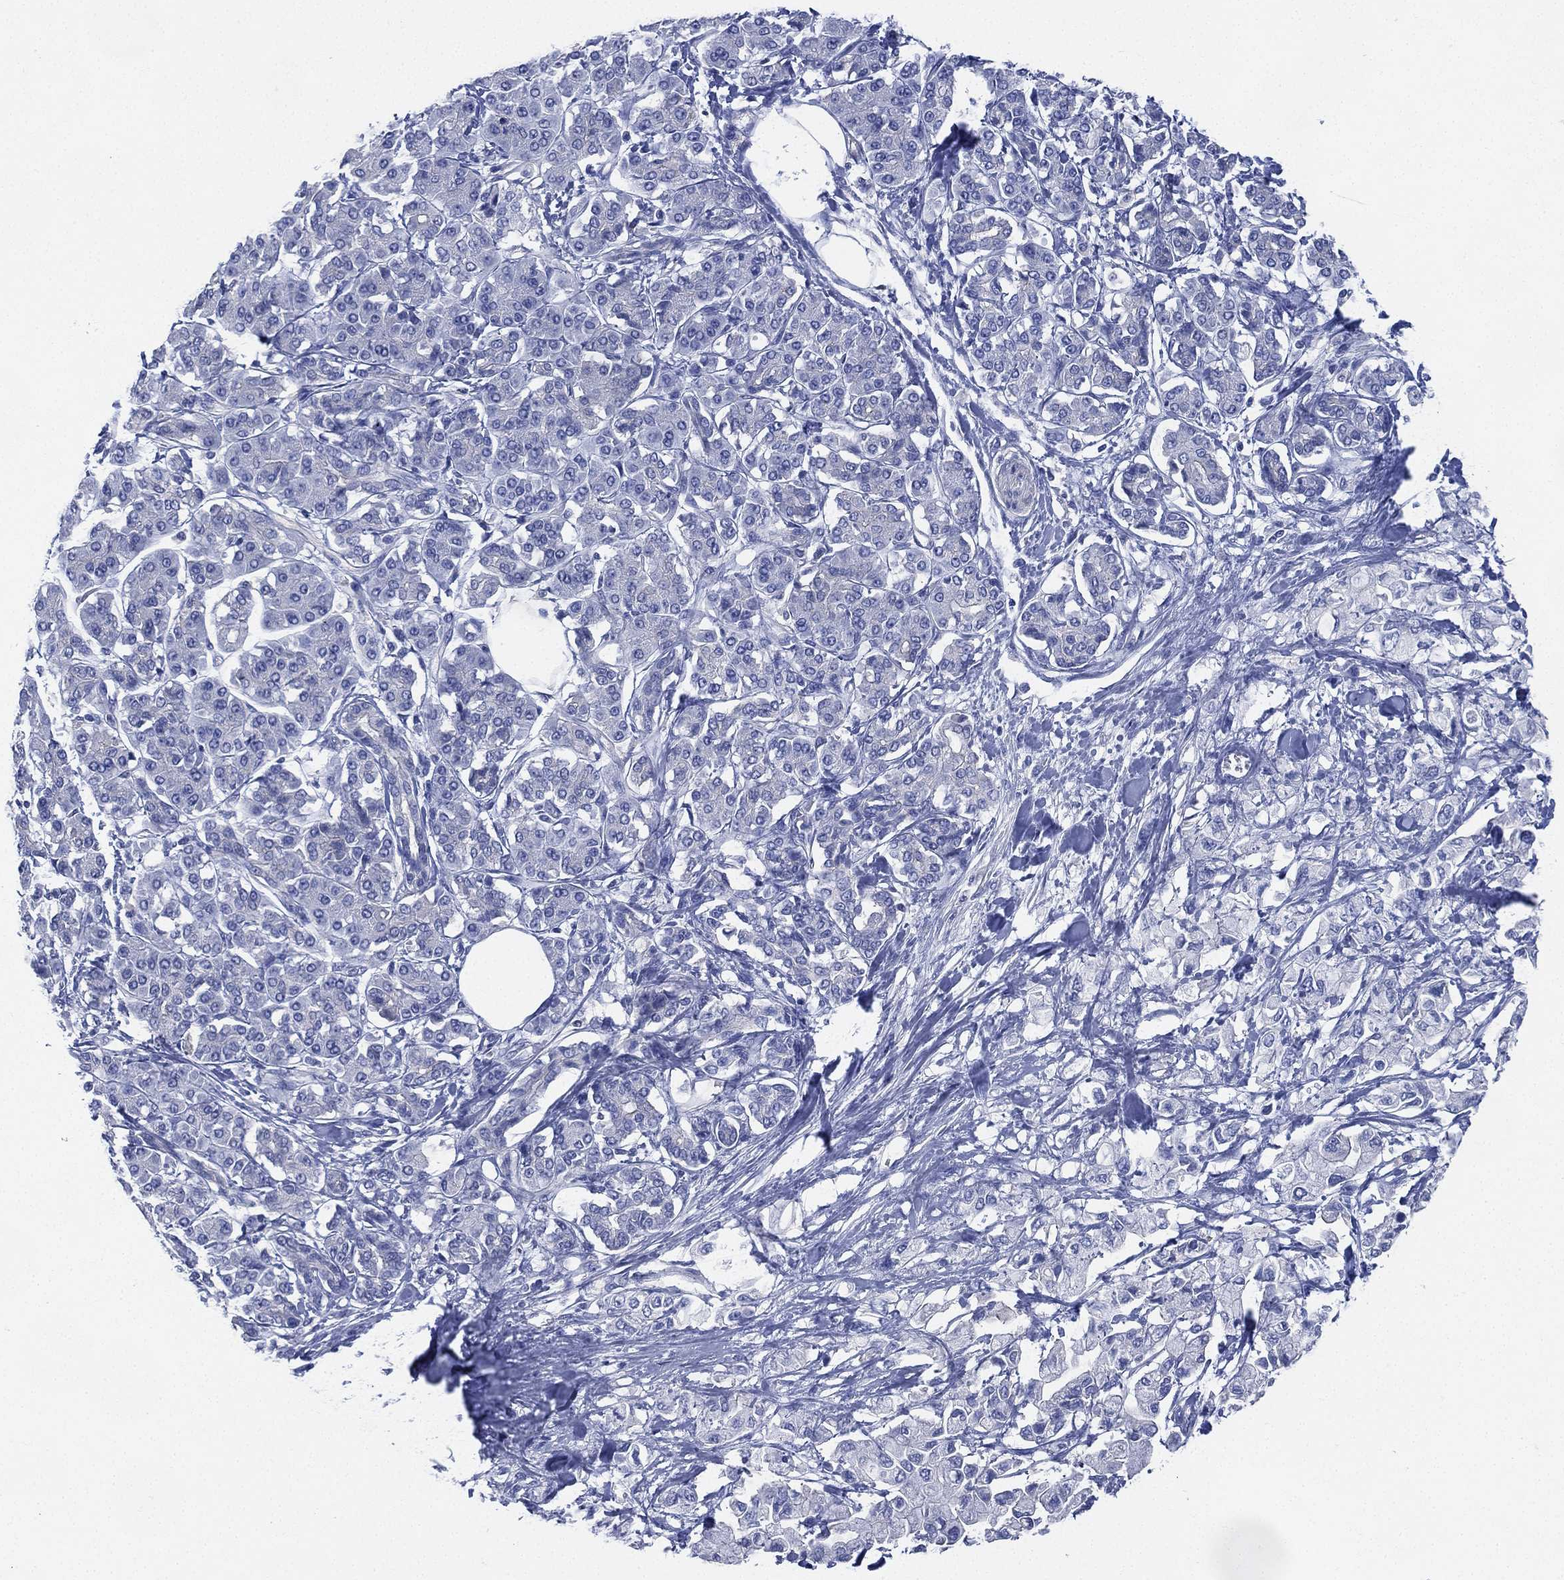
{"staining": {"intensity": "negative", "quantity": "none", "location": "none"}, "tissue": "pancreatic cancer", "cell_type": "Tumor cells", "image_type": "cancer", "snomed": [{"axis": "morphology", "description": "Adenocarcinoma, NOS"}, {"axis": "topography", "description": "Pancreas"}], "caption": "This is an immunohistochemistry (IHC) micrograph of human adenocarcinoma (pancreatic). There is no expression in tumor cells.", "gene": "CCDC70", "patient": {"sex": "female", "age": 56}}